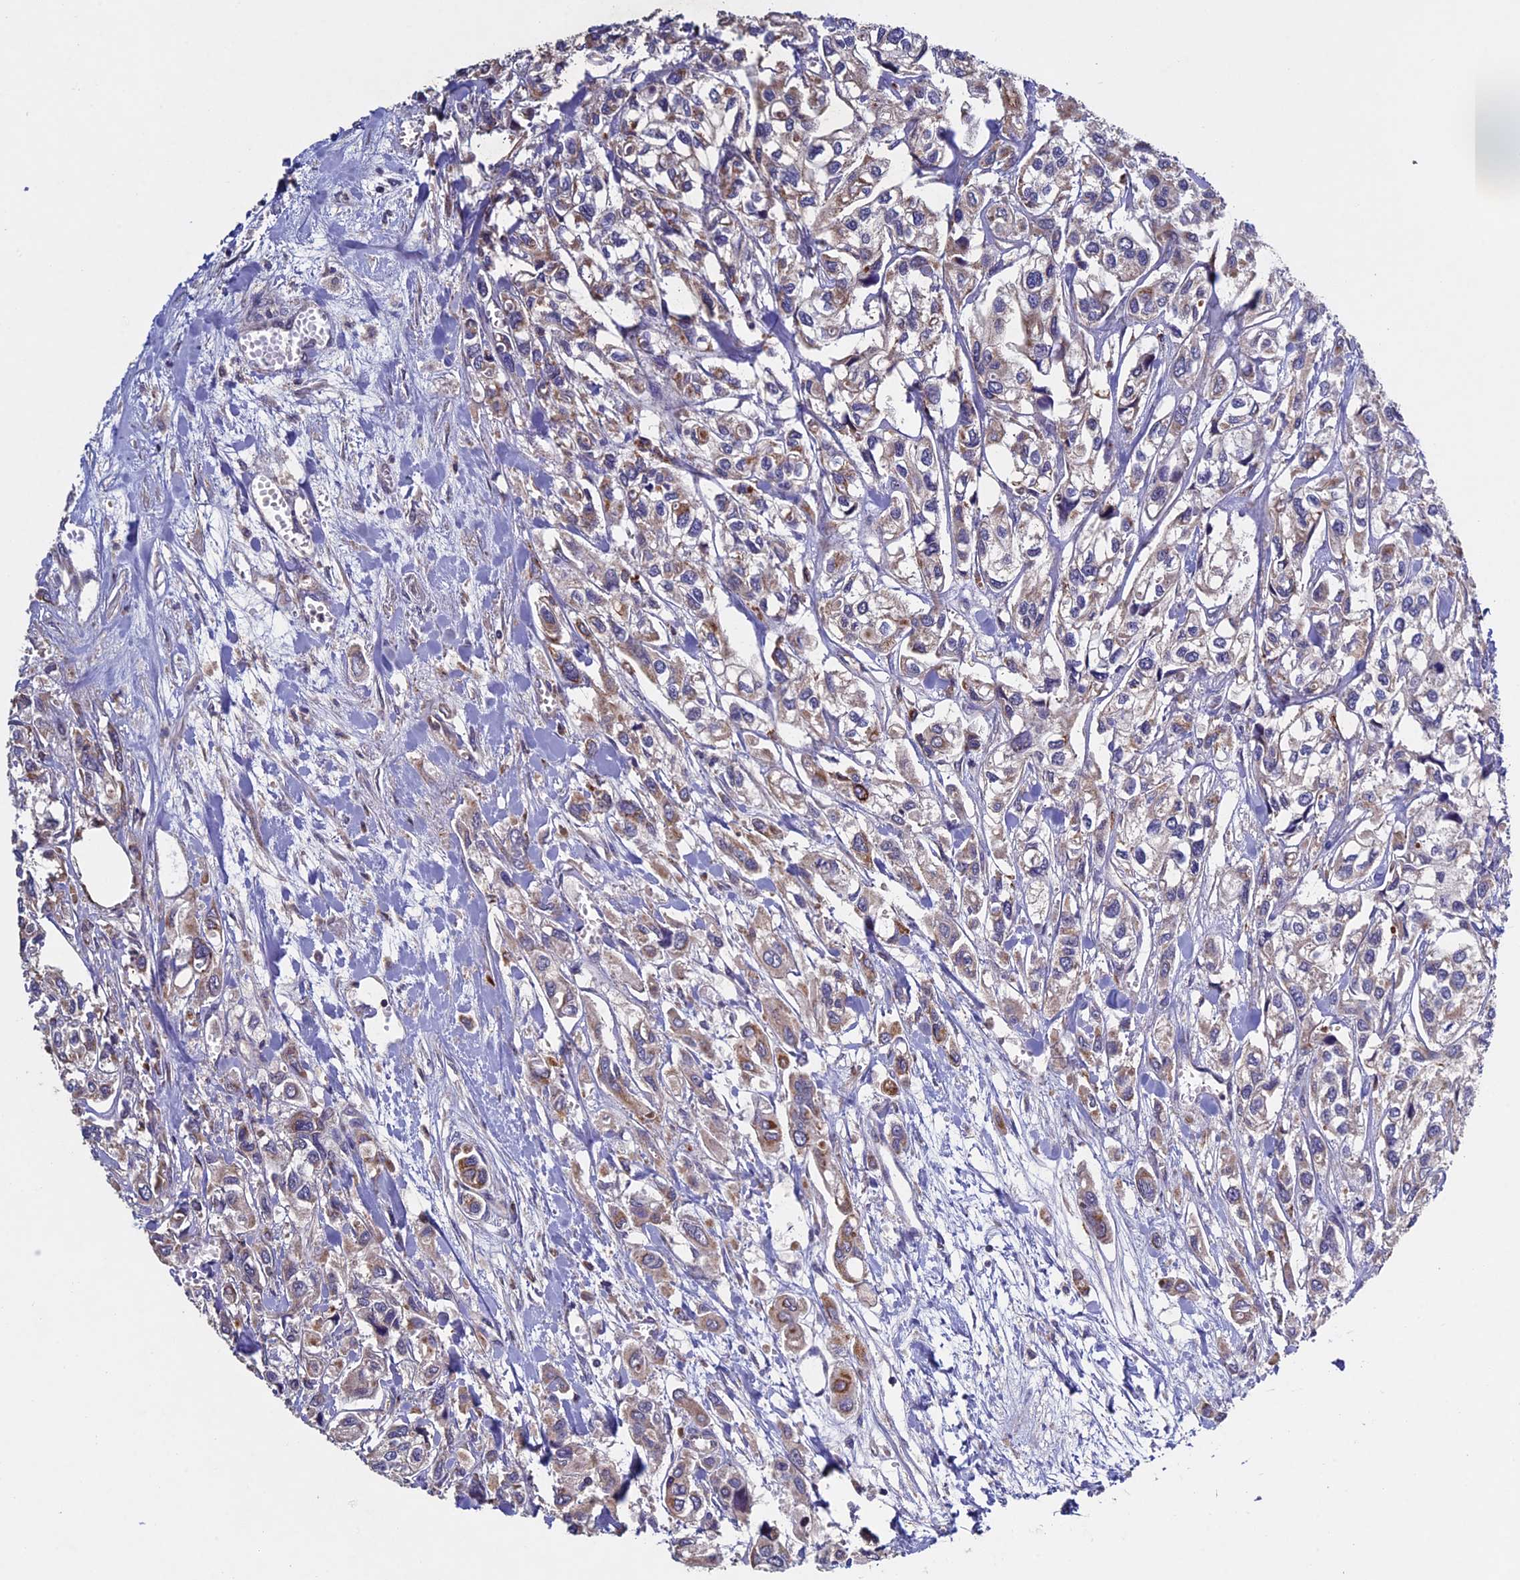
{"staining": {"intensity": "moderate", "quantity": "<25%", "location": "cytoplasmic/membranous"}, "tissue": "urothelial cancer", "cell_type": "Tumor cells", "image_type": "cancer", "snomed": [{"axis": "morphology", "description": "Urothelial carcinoma, High grade"}, {"axis": "topography", "description": "Urinary bladder"}], "caption": "This is a micrograph of immunohistochemistry (IHC) staining of urothelial cancer, which shows moderate positivity in the cytoplasmic/membranous of tumor cells.", "gene": "RNF17", "patient": {"sex": "male", "age": 67}}